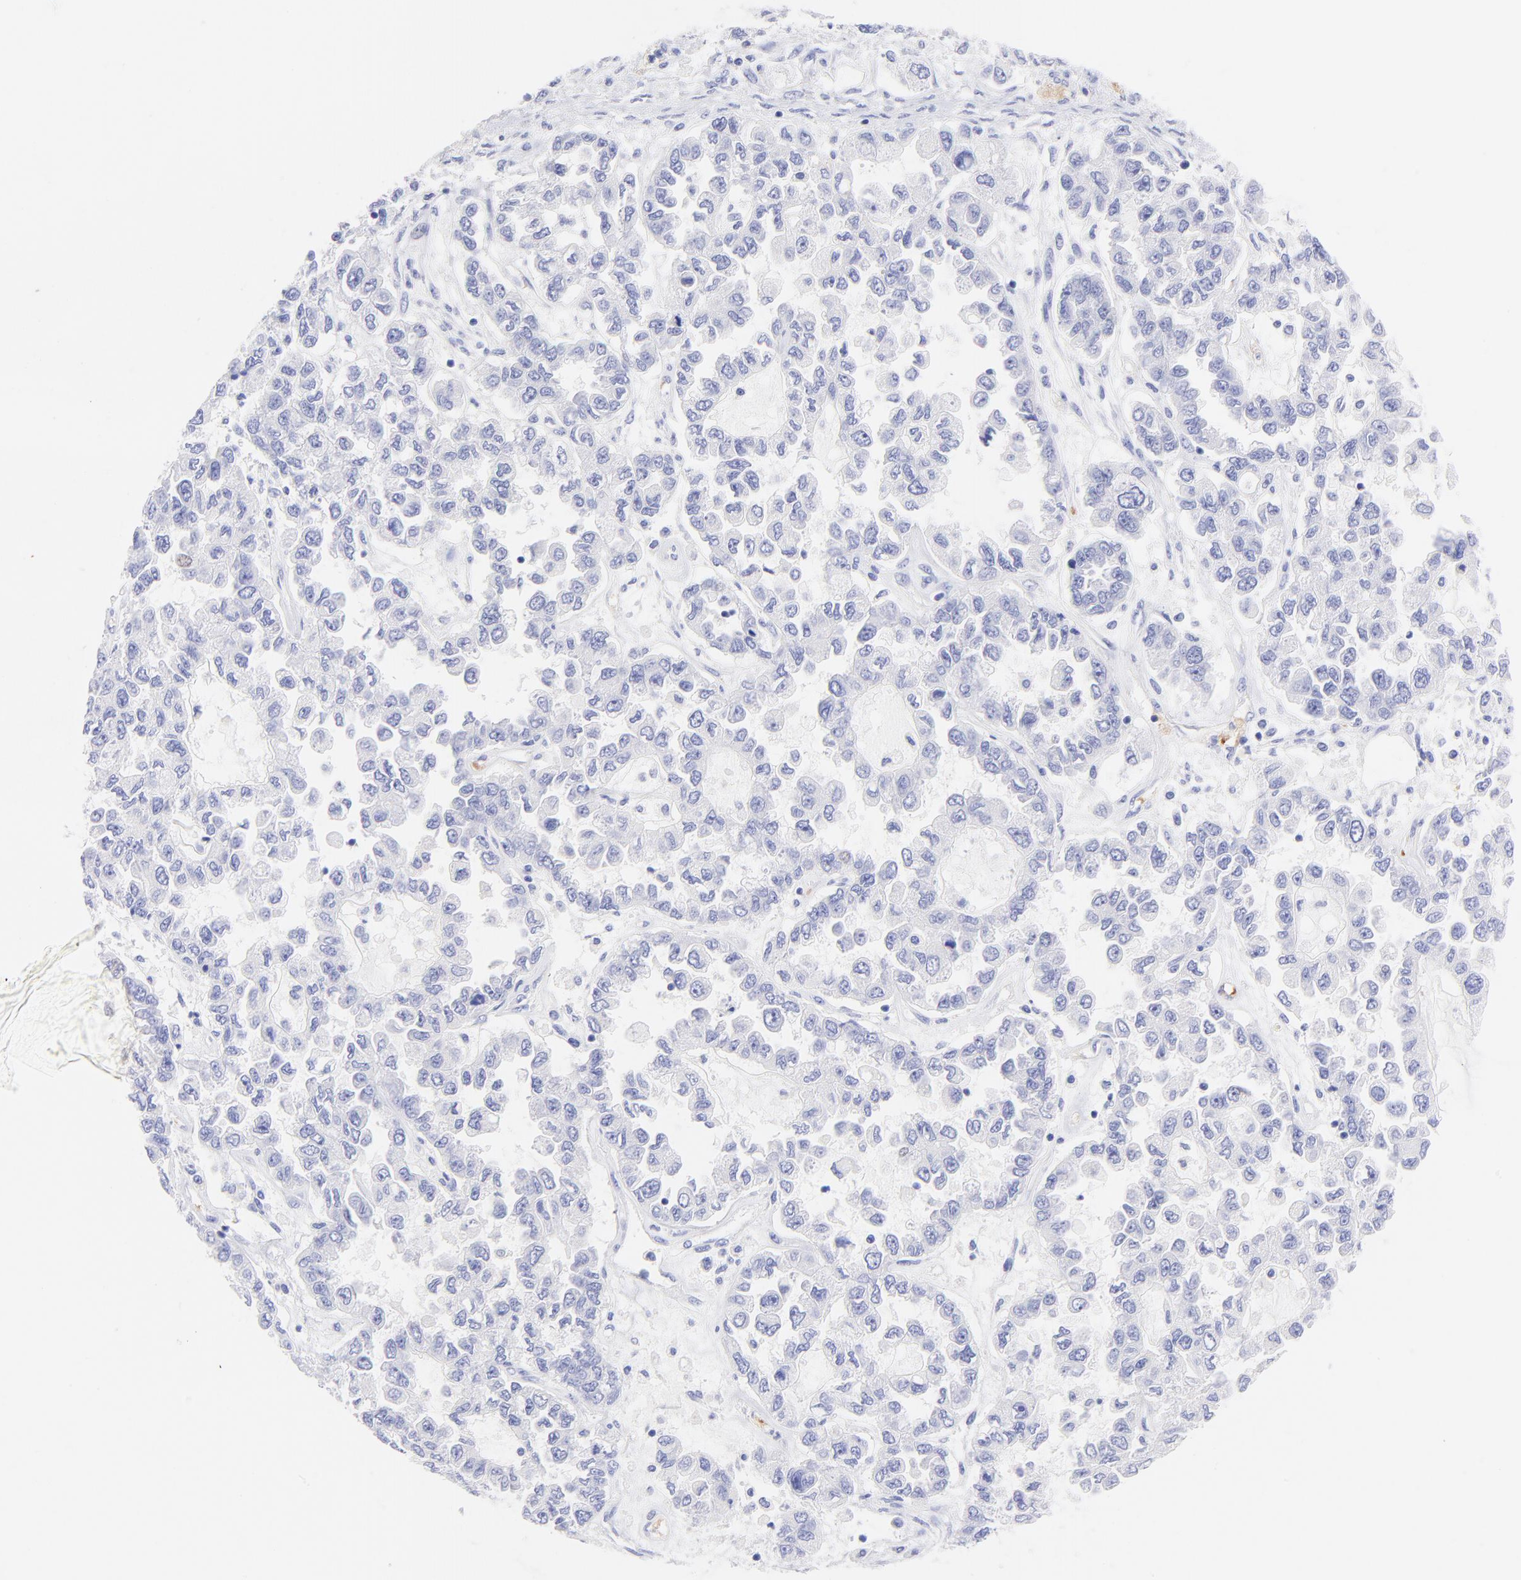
{"staining": {"intensity": "negative", "quantity": "none", "location": "none"}, "tissue": "ovarian cancer", "cell_type": "Tumor cells", "image_type": "cancer", "snomed": [{"axis": "morphology", "description": "Cystadenocarcinoma, serous, NOS"}, {"axis": "topography", "description": "Ovary"}], "caption": "High power microscopy photomicrograph of an IHC image of ovarian cancer, revealing no significant positivity in tumor cells.", "gene": "FRMPD3", "patient": {"sex": "female", "age": 84}}